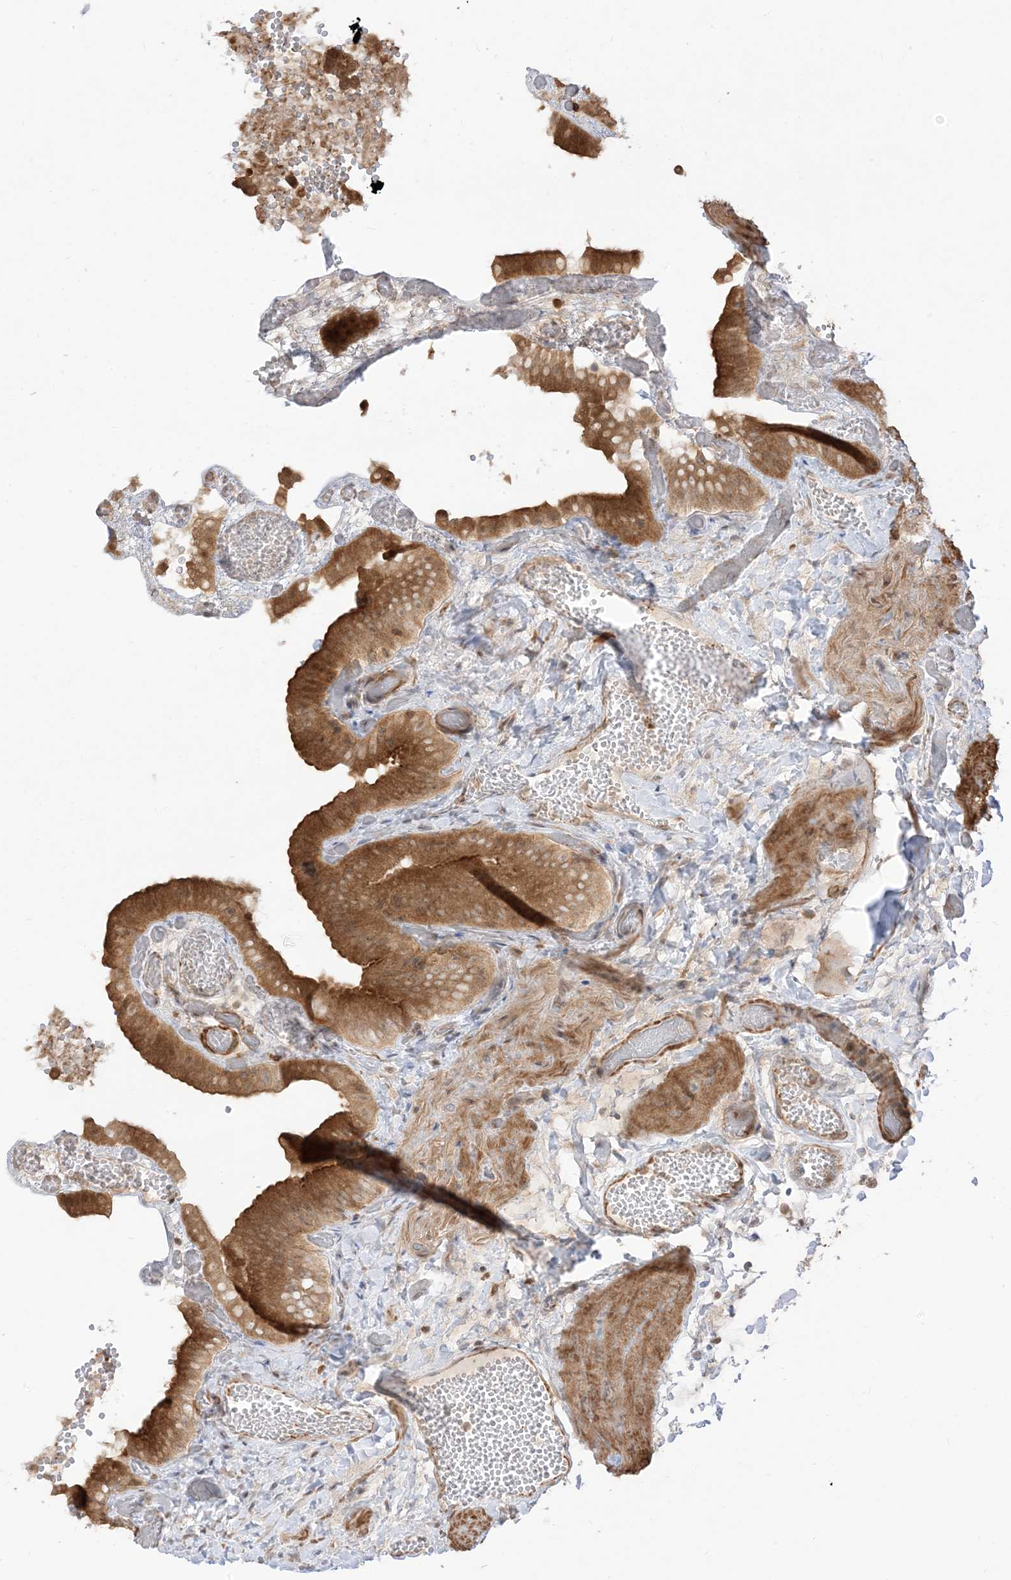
{"staining": {"intensity": "strong", "quantity": ">75%", "location": "cytoplasmic/membranous,nuclear"}, "tissue": "gallbladder", "cell_type": "Glandular cells", "image_type": "normal", "snomed": [{"axis": "morphology", "description": "Normal tissue, NOS"}, {"axis": "topography", "description": "Gallbladder"}], "caption": "This is an image of IHC staining of benign gallbladder, which shows strong expression in the cytoplasmic/membranous,nuclear of glandular cells.", "gene": "TBCC", "patient": {"sex": "female", "age": 64}}